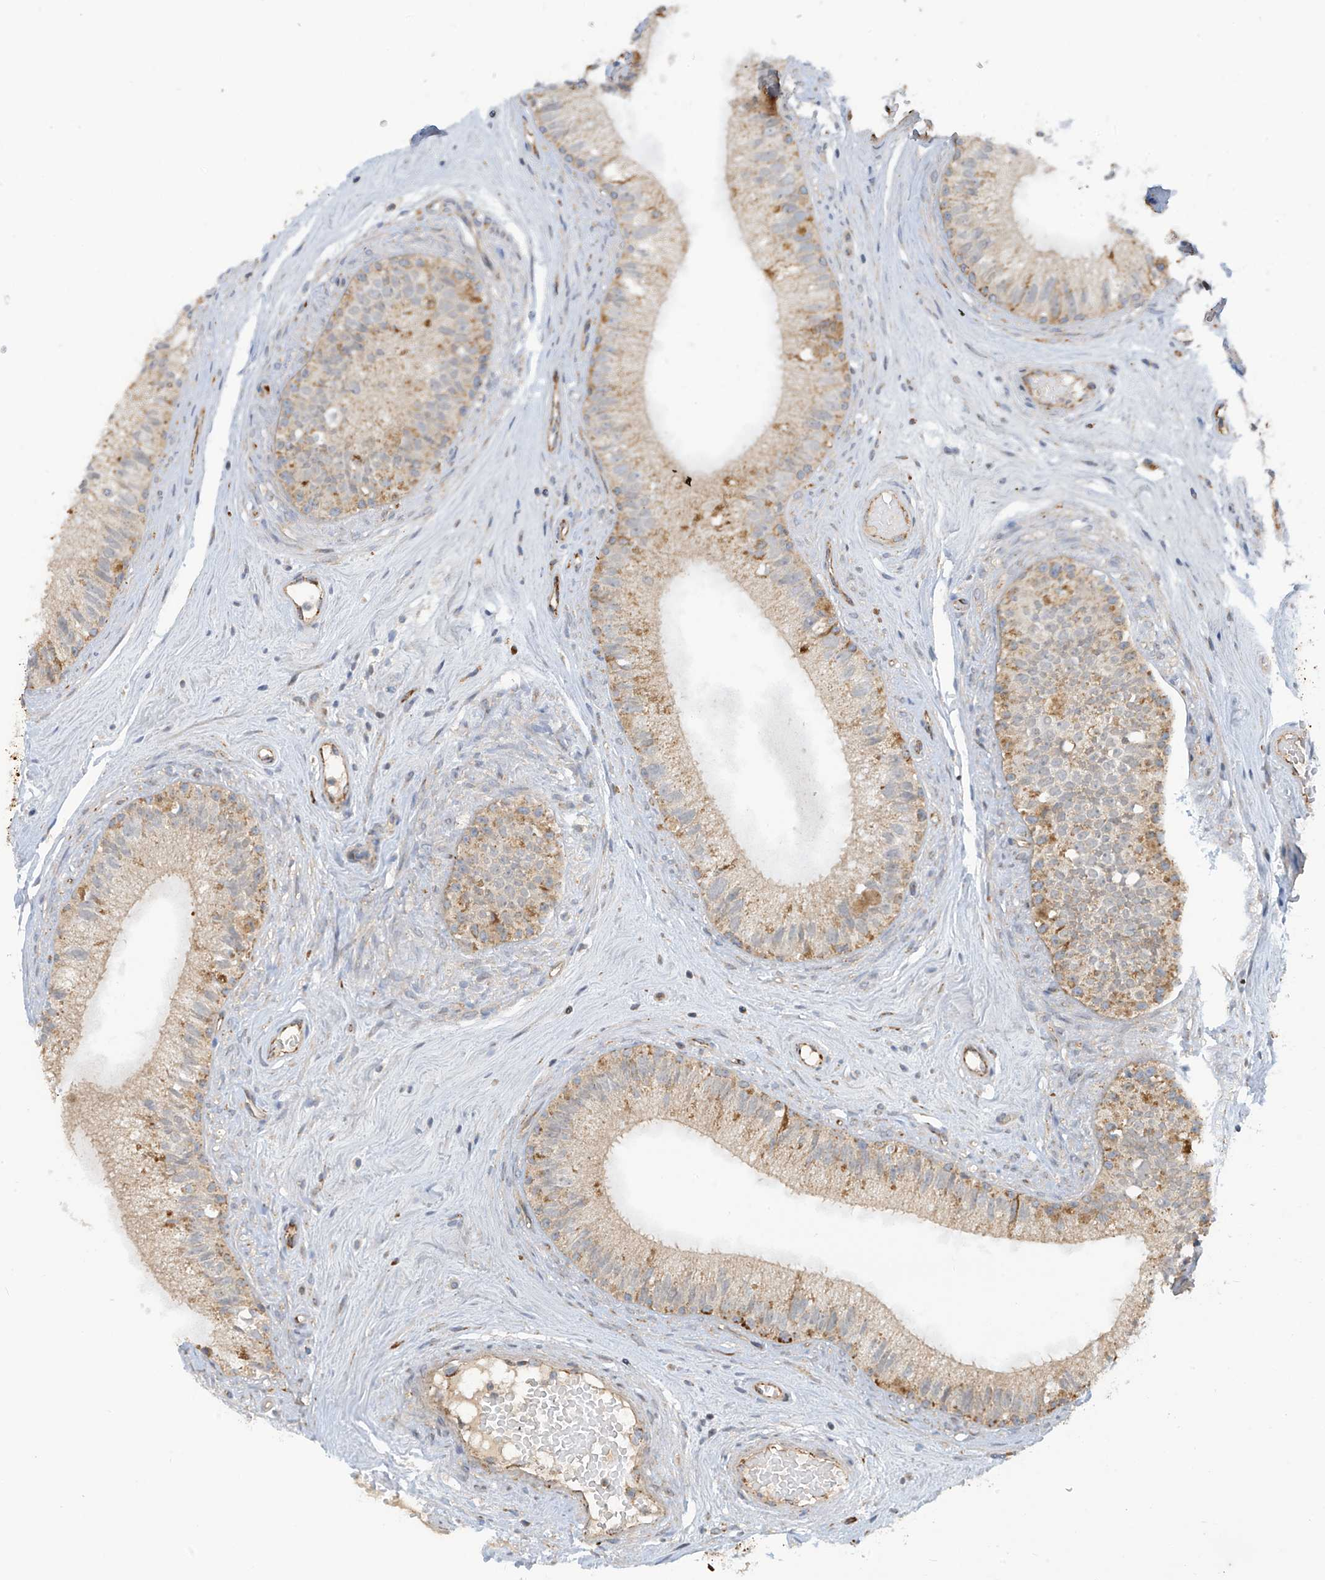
{"staining": {"intensity": "weak", "quantity": "25%-75%", "location": "cytoplasmic/membranous"}, "tissue": "epididymis", "cell_type": "Glandular cells", "image_type": "normal", "snomed": [{"axis": "morphology", "description": "Normal tissue, NOS"}, {"axis": "topography", "description": "Epididymis"}], "caption": "This photomicrograph displays immunohistochemistry staining of normal epididymis, with low weak cytoplasmic/membranous staining in approximately 25%-75% of glandular cells.", "gene": "SCGB1D2", "patient": {"sex": "male", "age": 71}}